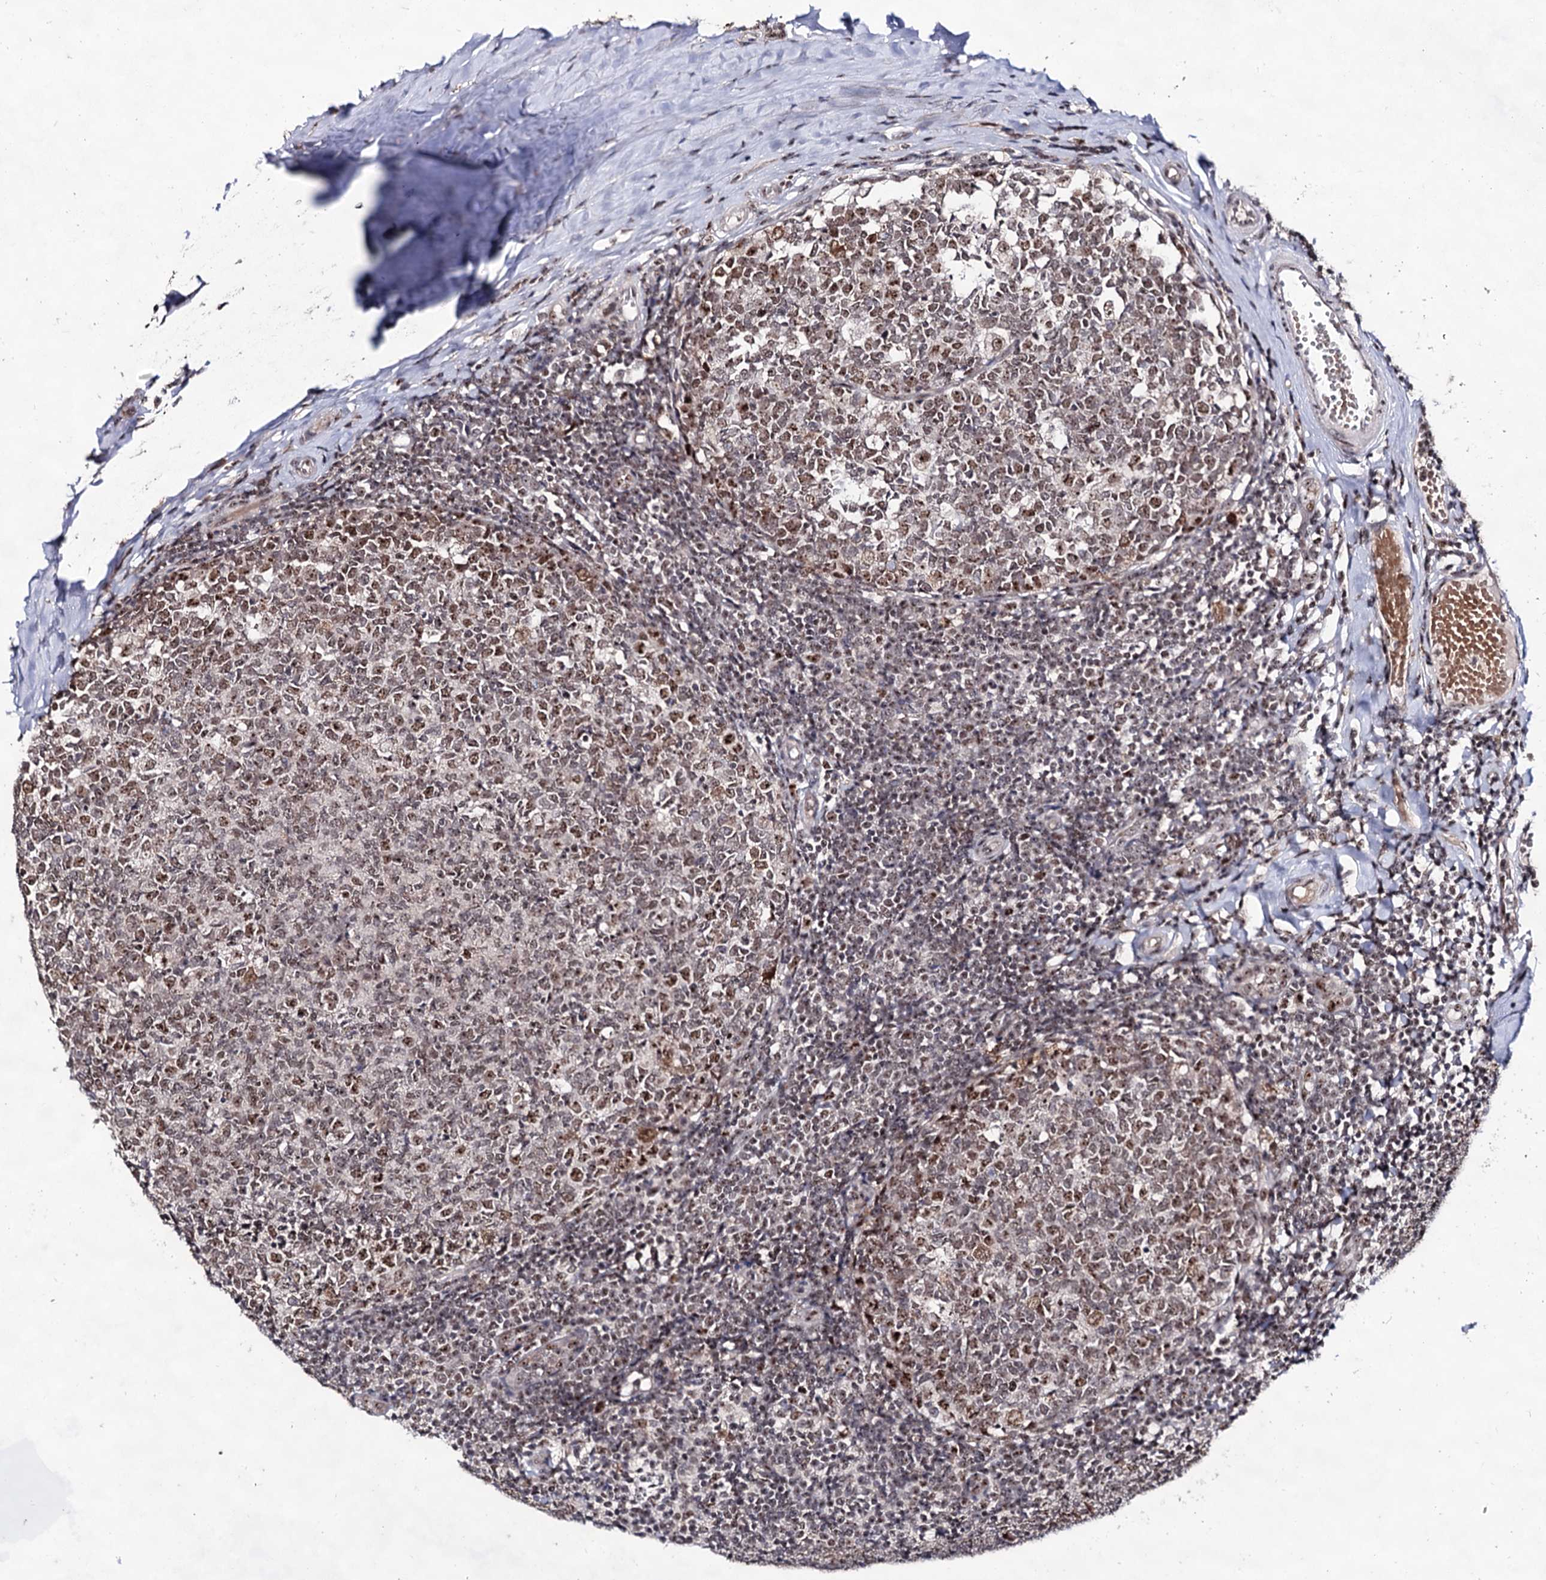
{"staining": {"intensity": "moderate", "quantity": ">75%", "location": "nuclear"}, "tissue": "tonsil", "cell_type": "Germinal center cells", "image_type": "normal", "snomed": [{"axis": "morphology", "description": "Normal tissue, NOS"}, {"axis": "topography", "description": "Tonsil"}], "caption": "Protein staining of normal tonsil shows moderate nuclear staining in about >75% of germinal center cells.", "gene": "EXOSC10", "patient": {"sex": "female", "age": 19}}